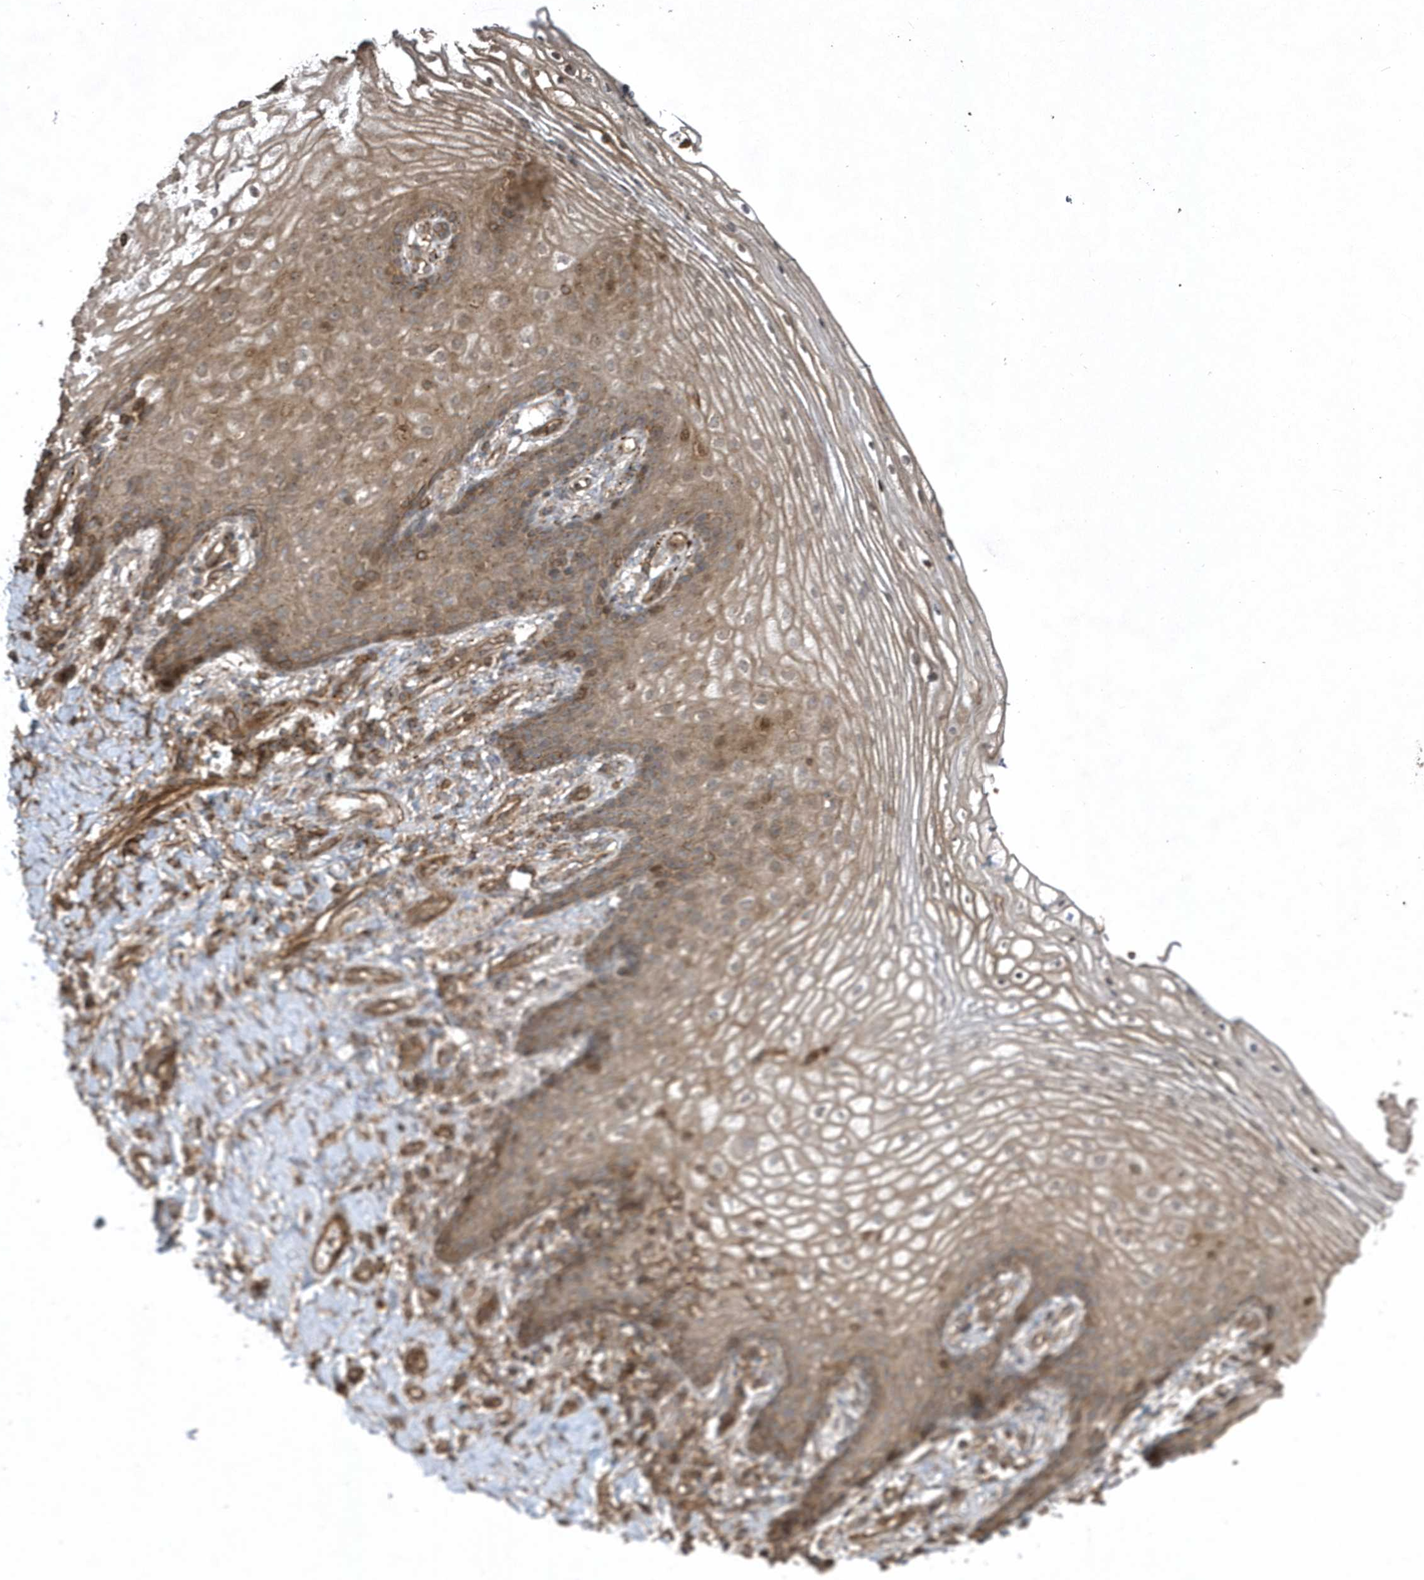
{"staining": {"intensity": "moderate", "quantity": "25%-75%", "location": "cytoplasmic/membranous"}, "tissue": "vagina", "cell_type": "Squamous epithelial cells", "image_type": "normal", "snomed": [{"axis": "morphology", "description": "Normal tissue, NOS"}, {"axis": "topography", "description": "Vagina"}], "caption": "This histopathology image shows IHC staining of benign human vagina, with medium moderate cytoplasmic/membranous positivity in approximately 25%-75% of squamous epithelial cells.", "gene": "SENP8", "patient": {"sex": "female", "age": 60}}